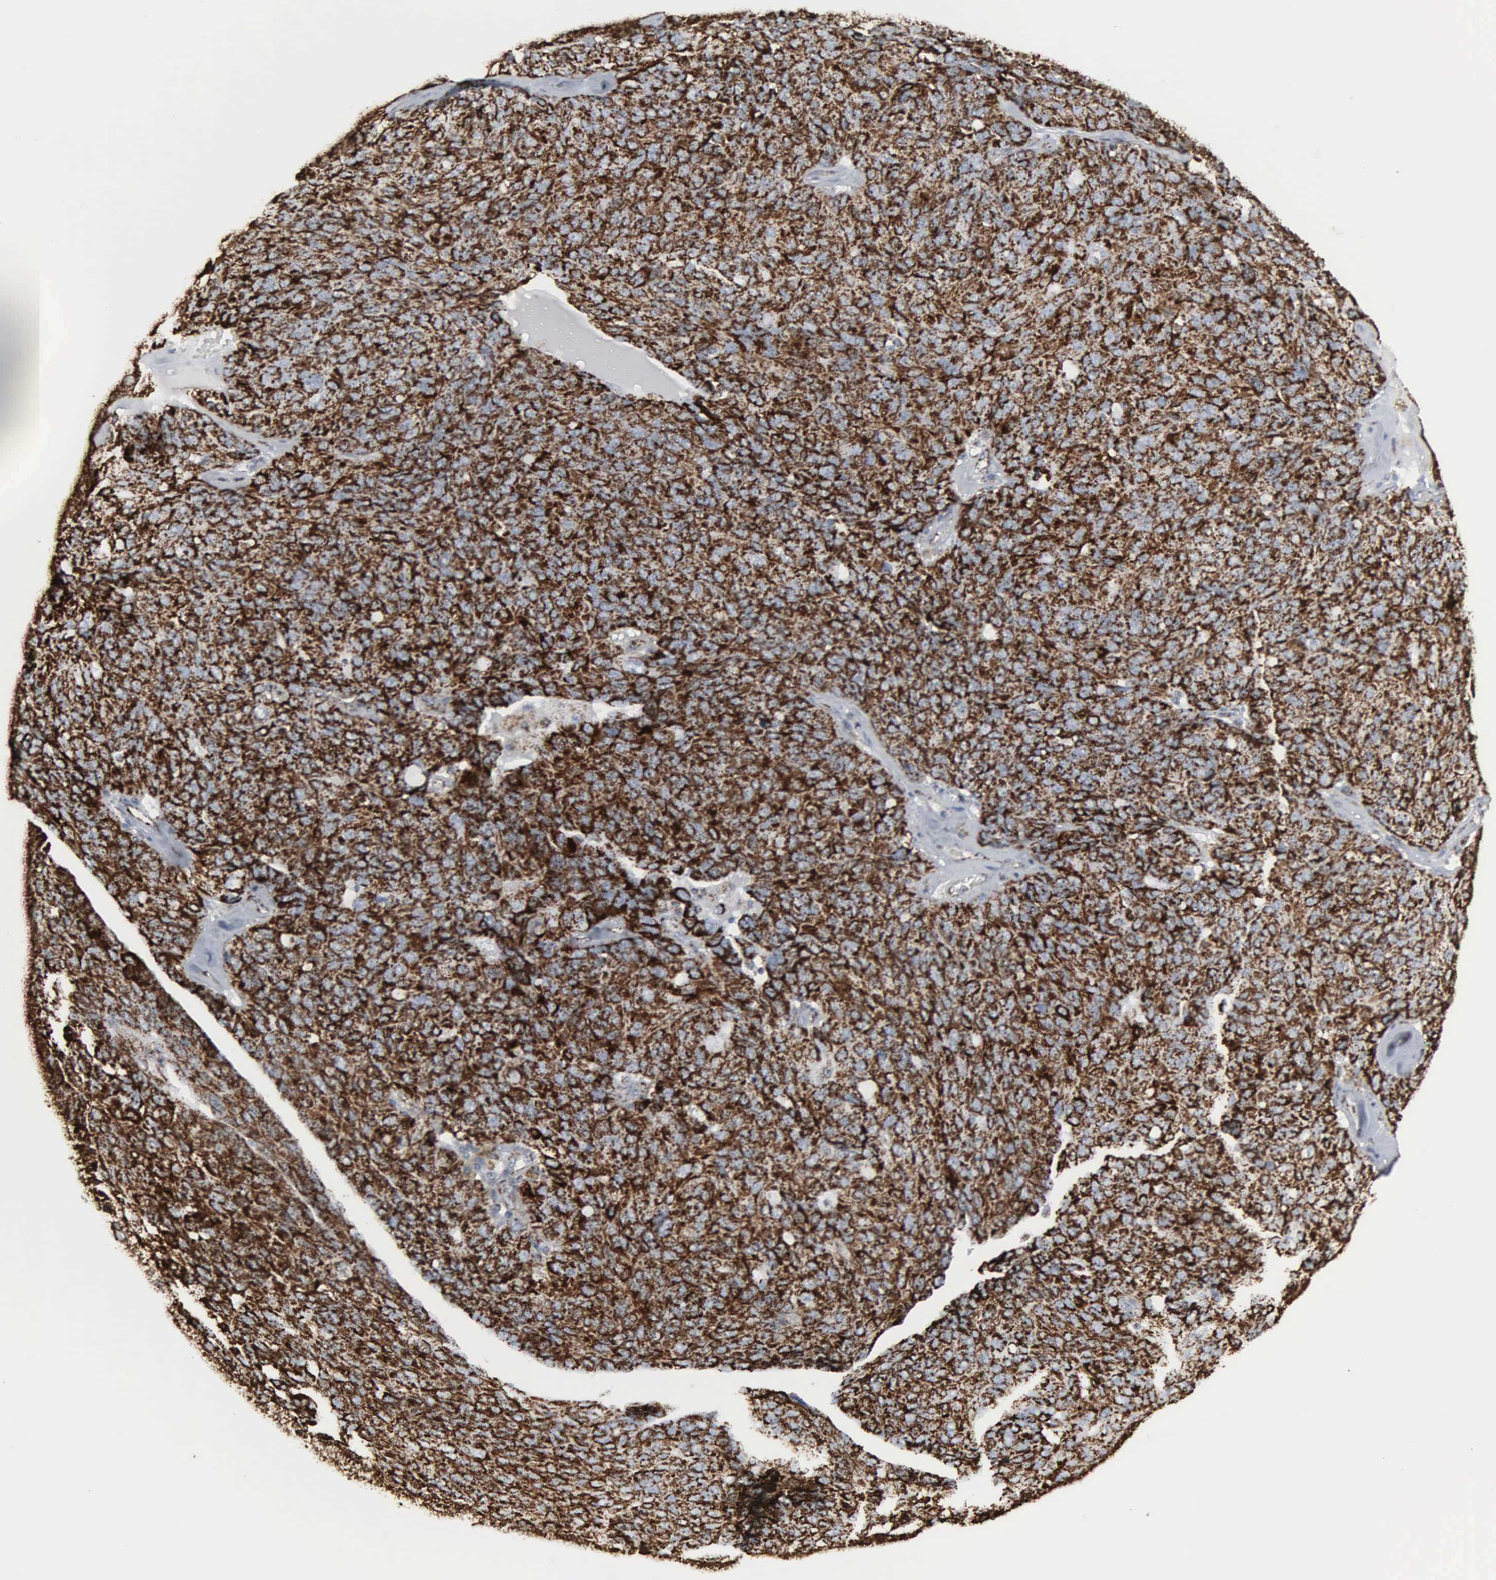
{"staining": {"intensity": "strong", "quantity": ">75%", "location": "cytoplasmic/membranous"}, "tissue": "ovarian cancer", "cell_type": "Tumor cells", "image_type": "cancer", "snomed": [{"axis": "morphology", "description": "Carcinoma, endometroid"}, {"axis": "topography", "description": "Ovary"}], "caption": "Protein staining displays strong cytoplasmic/membranous staining in approximately >75% of tumor cells in endometroid carcinoma (ovarian).", "gene": "HSPA9", "patient": {"sex": "female", "age": 60}}